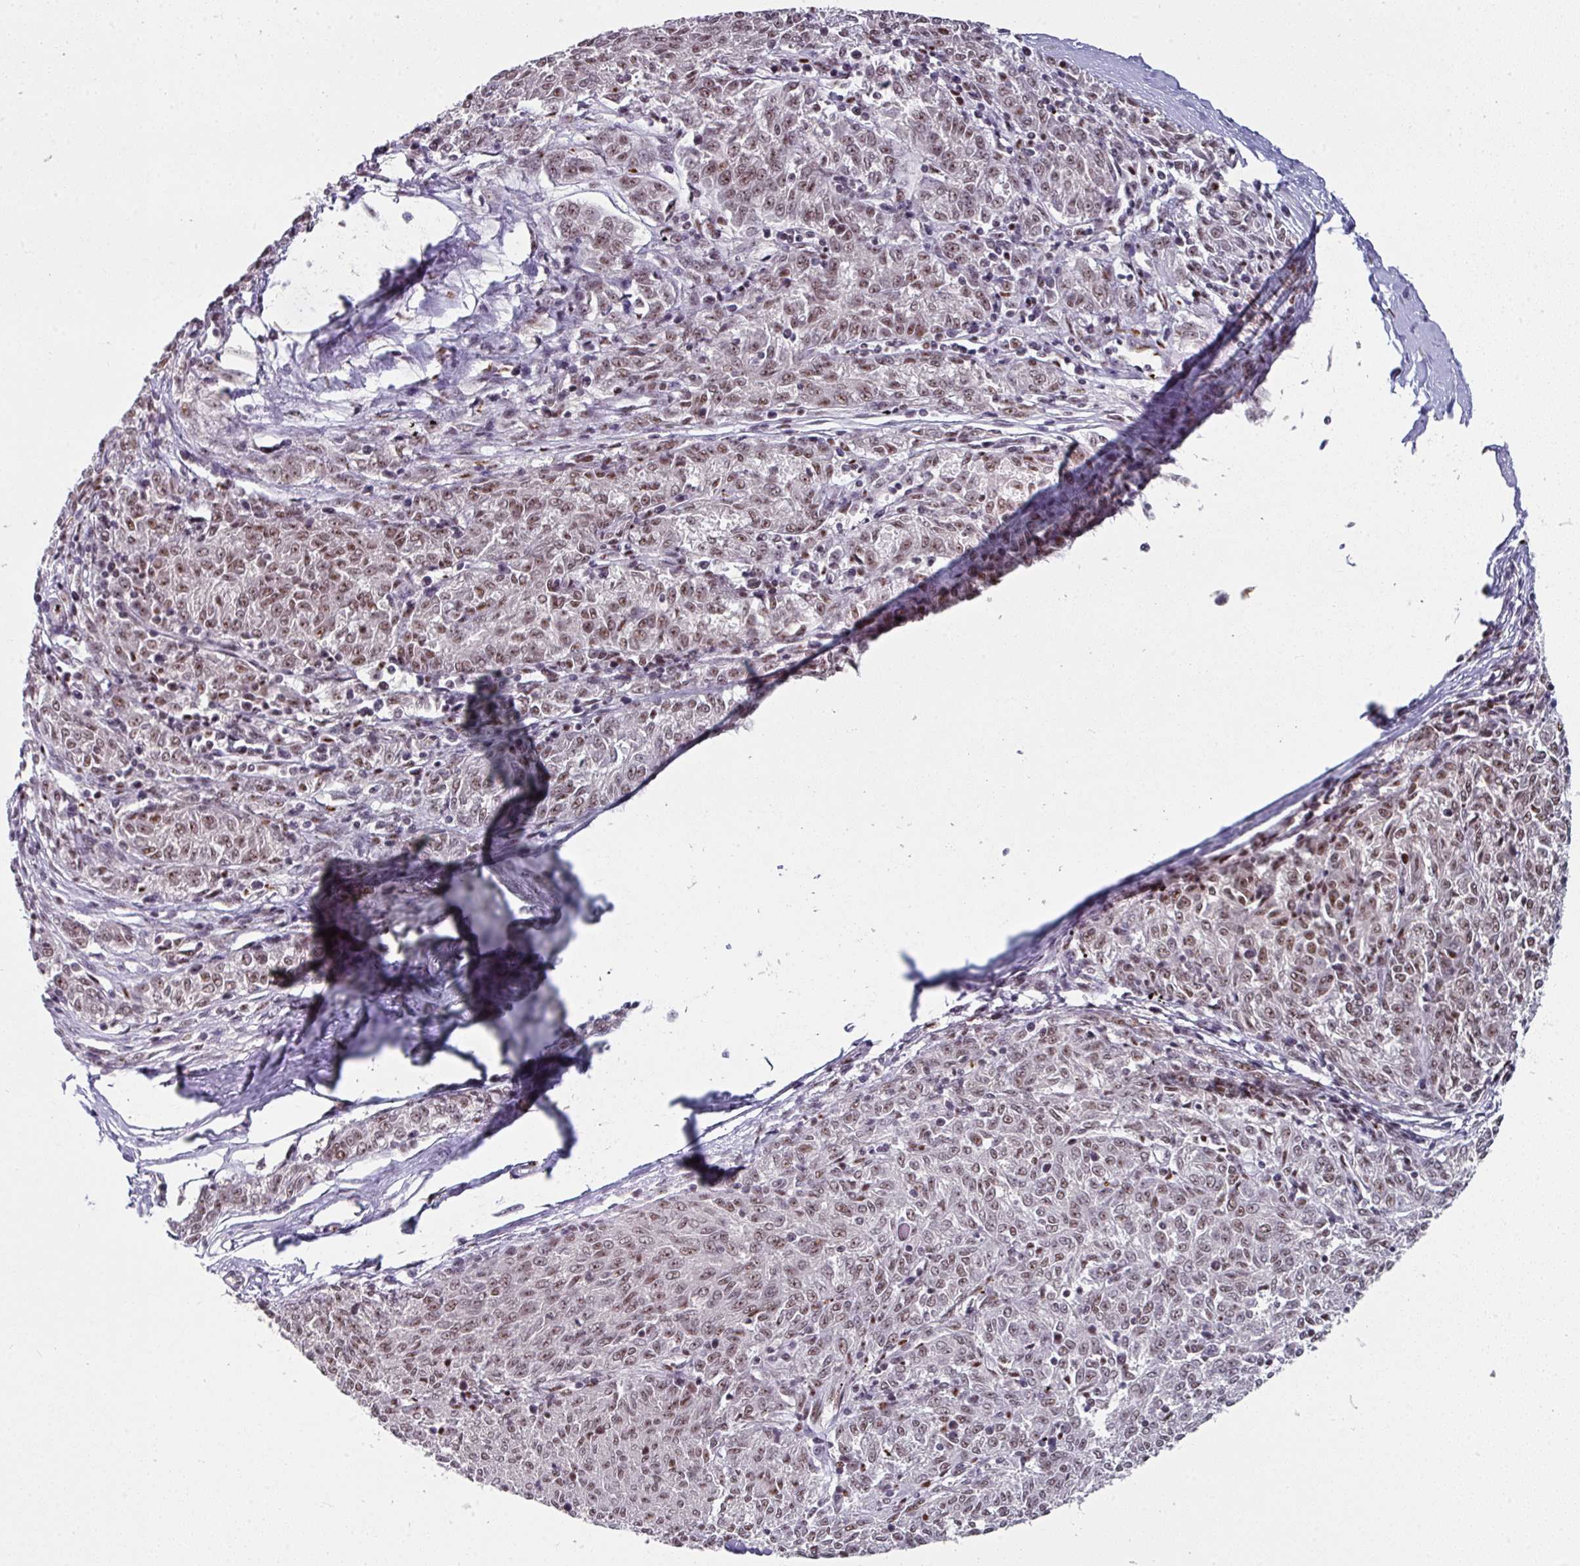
{"staining": {"intensity": "moderate", "quantity": ">75%", "location": "nuclear"}, "tissue": "melanoma", "cell_type": "Tumor cells", "image_type": "cancer", "snomed": [{"axis": "morphology", "description": "Malignant melanoma, NOS"}, {"axis": "topography", "description": "Skin"}], "caption": "IHC of human malignant melanoma reveals medium levels of moderate nuclear positivity in about >75% of tumor cells.", "gene": "RAD50", "patient": {"sex": "female", "age": 72}}